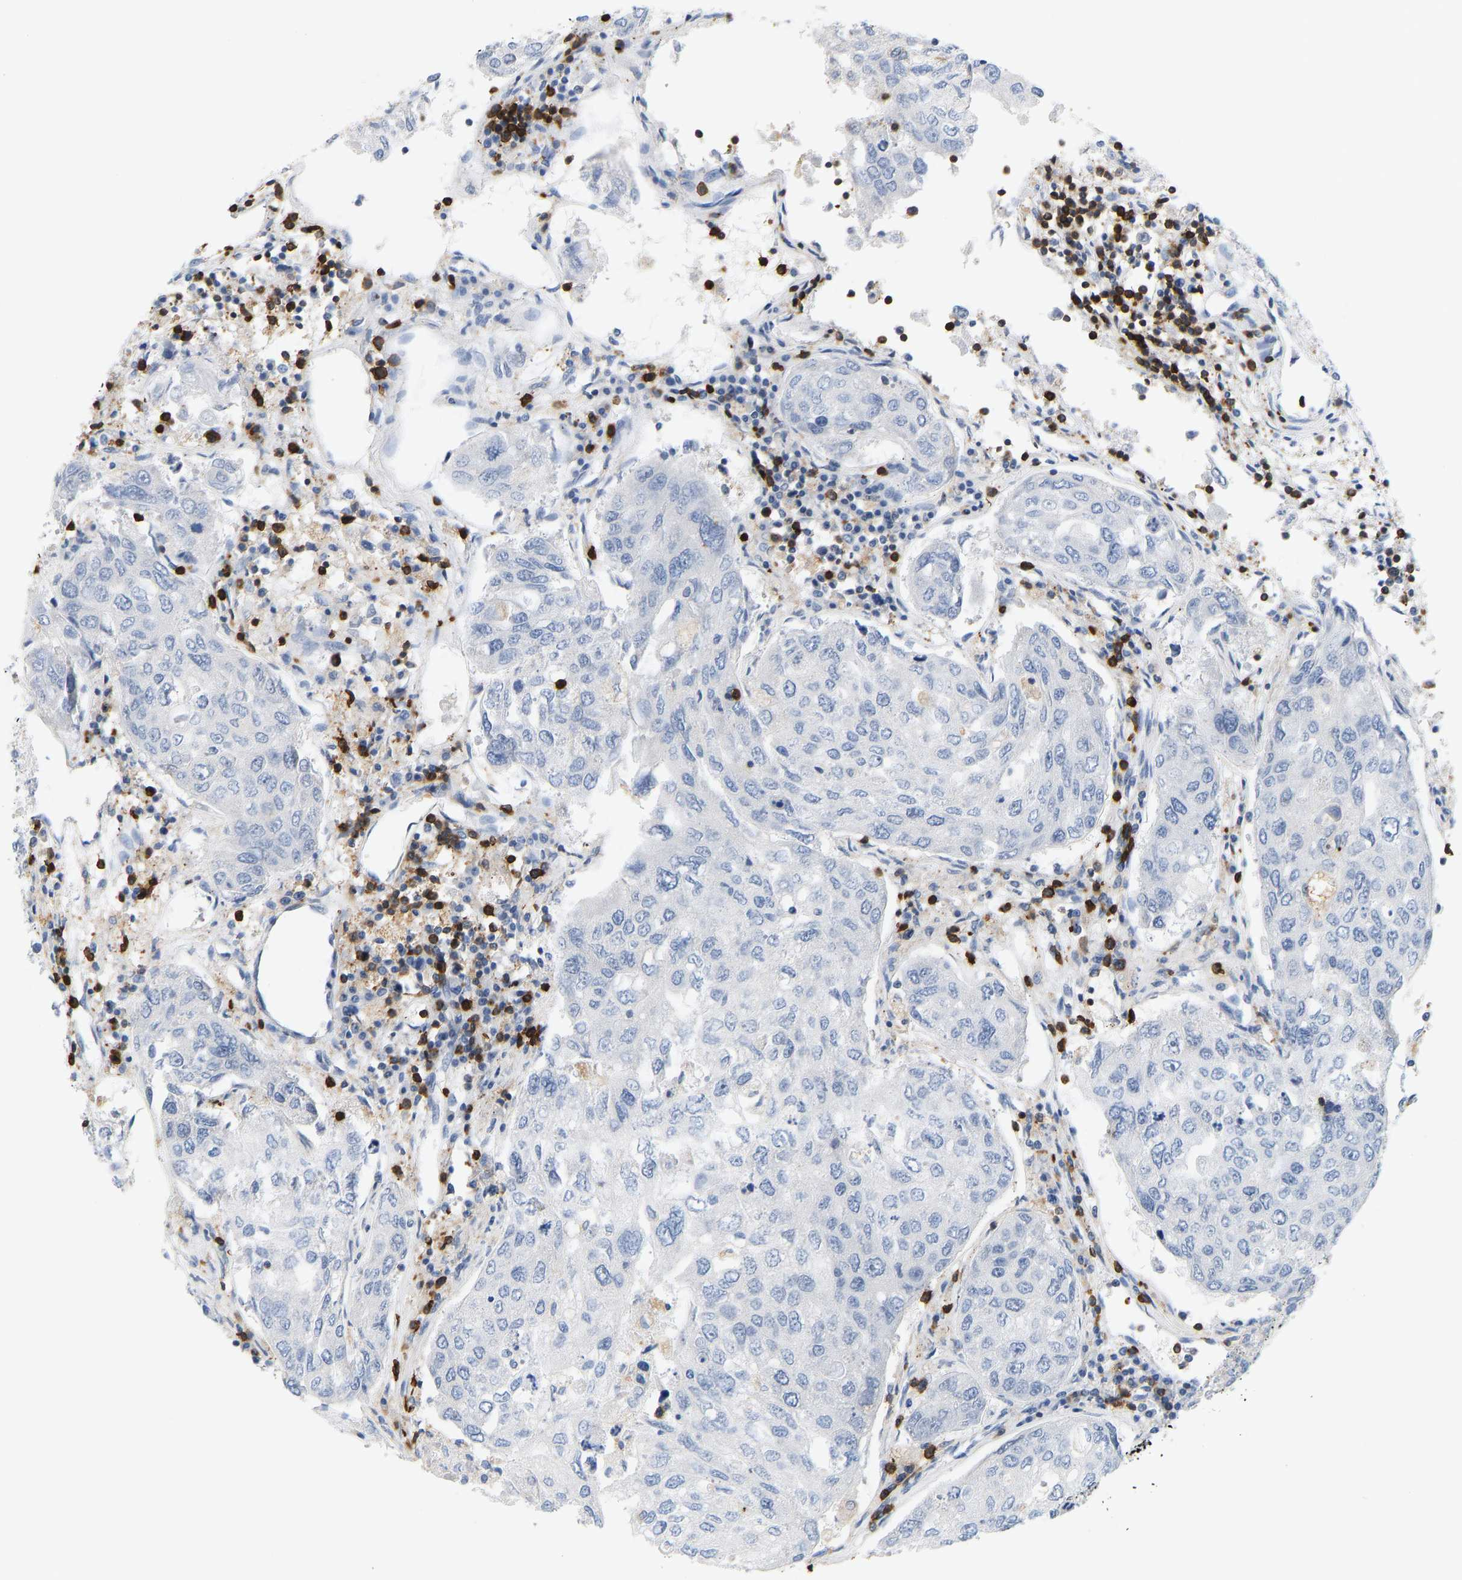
{"staining": {"intensity": "negative", "quantity": "none", "location": "none"}, "tissue": "urothelial cancer", "cell_type": "Tumor cells", "image_type": "cancer", "snomed": [{"axis": "morphology", "description": "Urothelial carcinoma, High grade"}, {"axis": "topography", "description": "Lymph node"}, {"axis": "topography", "description": "Urinary bladder"}], "caption": "DAB (3,3'-diaminobenzidine) immunohistochemical staining of human high-grade urothelial carcinoma shows no significant positivity in tumor cells. (Stains: DAB (3,3'-diaminobenzidine) immunohistochemistry (IHC) with hematoxylin counter stain, Microscopy: brightfield microscopy at high magnification).", "gene": "EVL", "patient": {"sex": "male", "age": 51}}